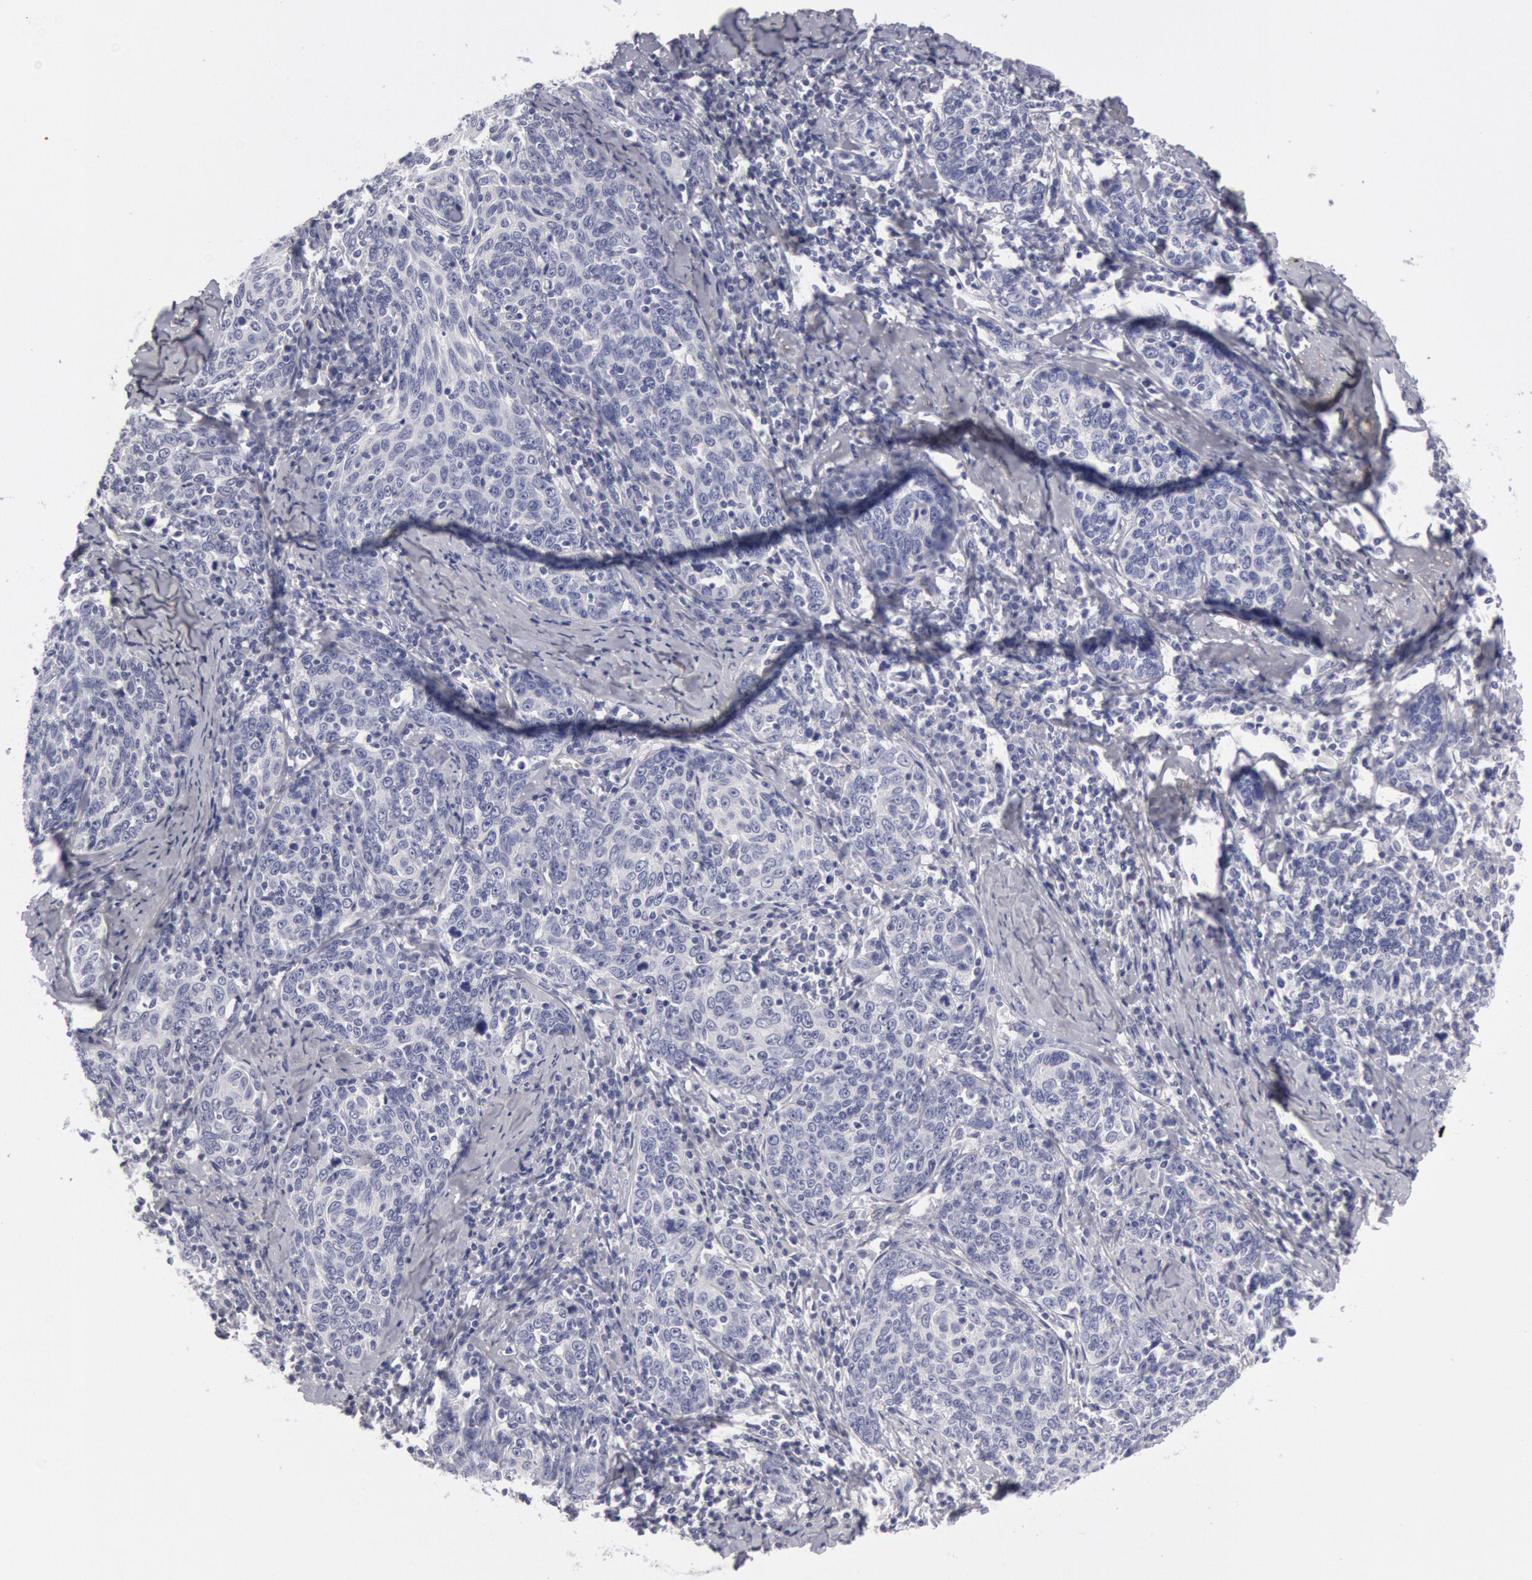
{"staining": {"intensity": "negative", "quantity": "none", "location": "none"}, "tissue": "cervical cancer", "cell_type": "Tumor cells", "image_type": "cancer", "snomed": [{"axis": "morphology", "description": "Squamous cell carcinoma, NOS"}, {"axis": "topography", "description": "Cervix"}], "caption": "Tumor cells show no significant protein staining in cervical squamous cell carcinoma.", "gene": "FHL1", "patient": {"sex": "female", "age": 41}}